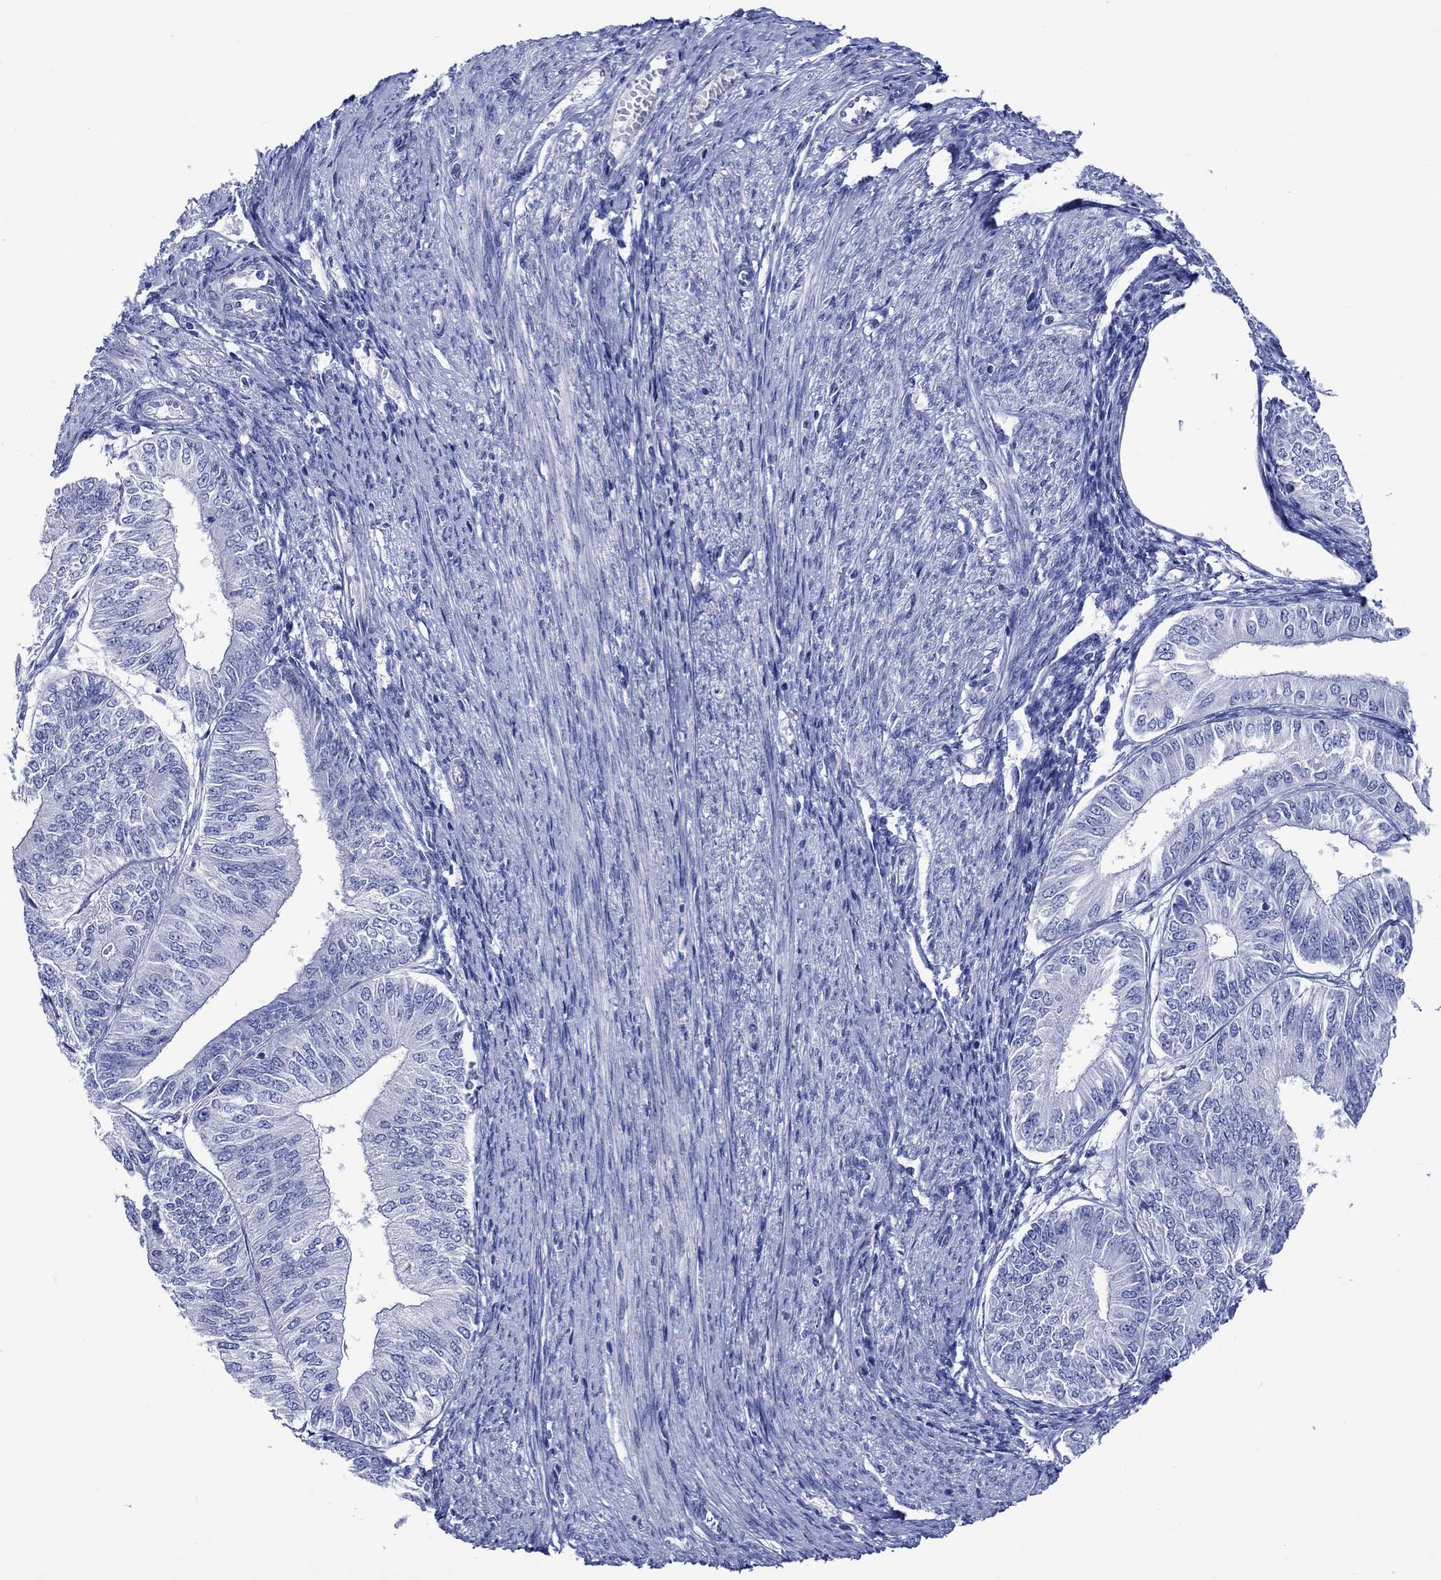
{"staining": {"intensity": "negative", "quantity": "none", "location": "none"}, "tissue": "endometrial cancer", "cell_type": "Tumor cells", "image_type": "cancer", "snomed": [{"axis": "morphology", "description": "Adenocarcinoma, NOS"}, {"axis": "topography", "description": "Endometrium"}], "caption": "An immunohistochemistry (IHC) histopathology image of endometrial adenocarcinoma is shown. There is no staining in tumor cells of endometrial adenocarcinoma. The staining was performed using DAB (3,3'-diaminobenzidine) to visualize the protein expression in brown, while the nuclei were stained in blue with hematoxylin (Magnification: 20x).", "gene": "HARBI1", "patient": {"sex": "female", "age": 58}}